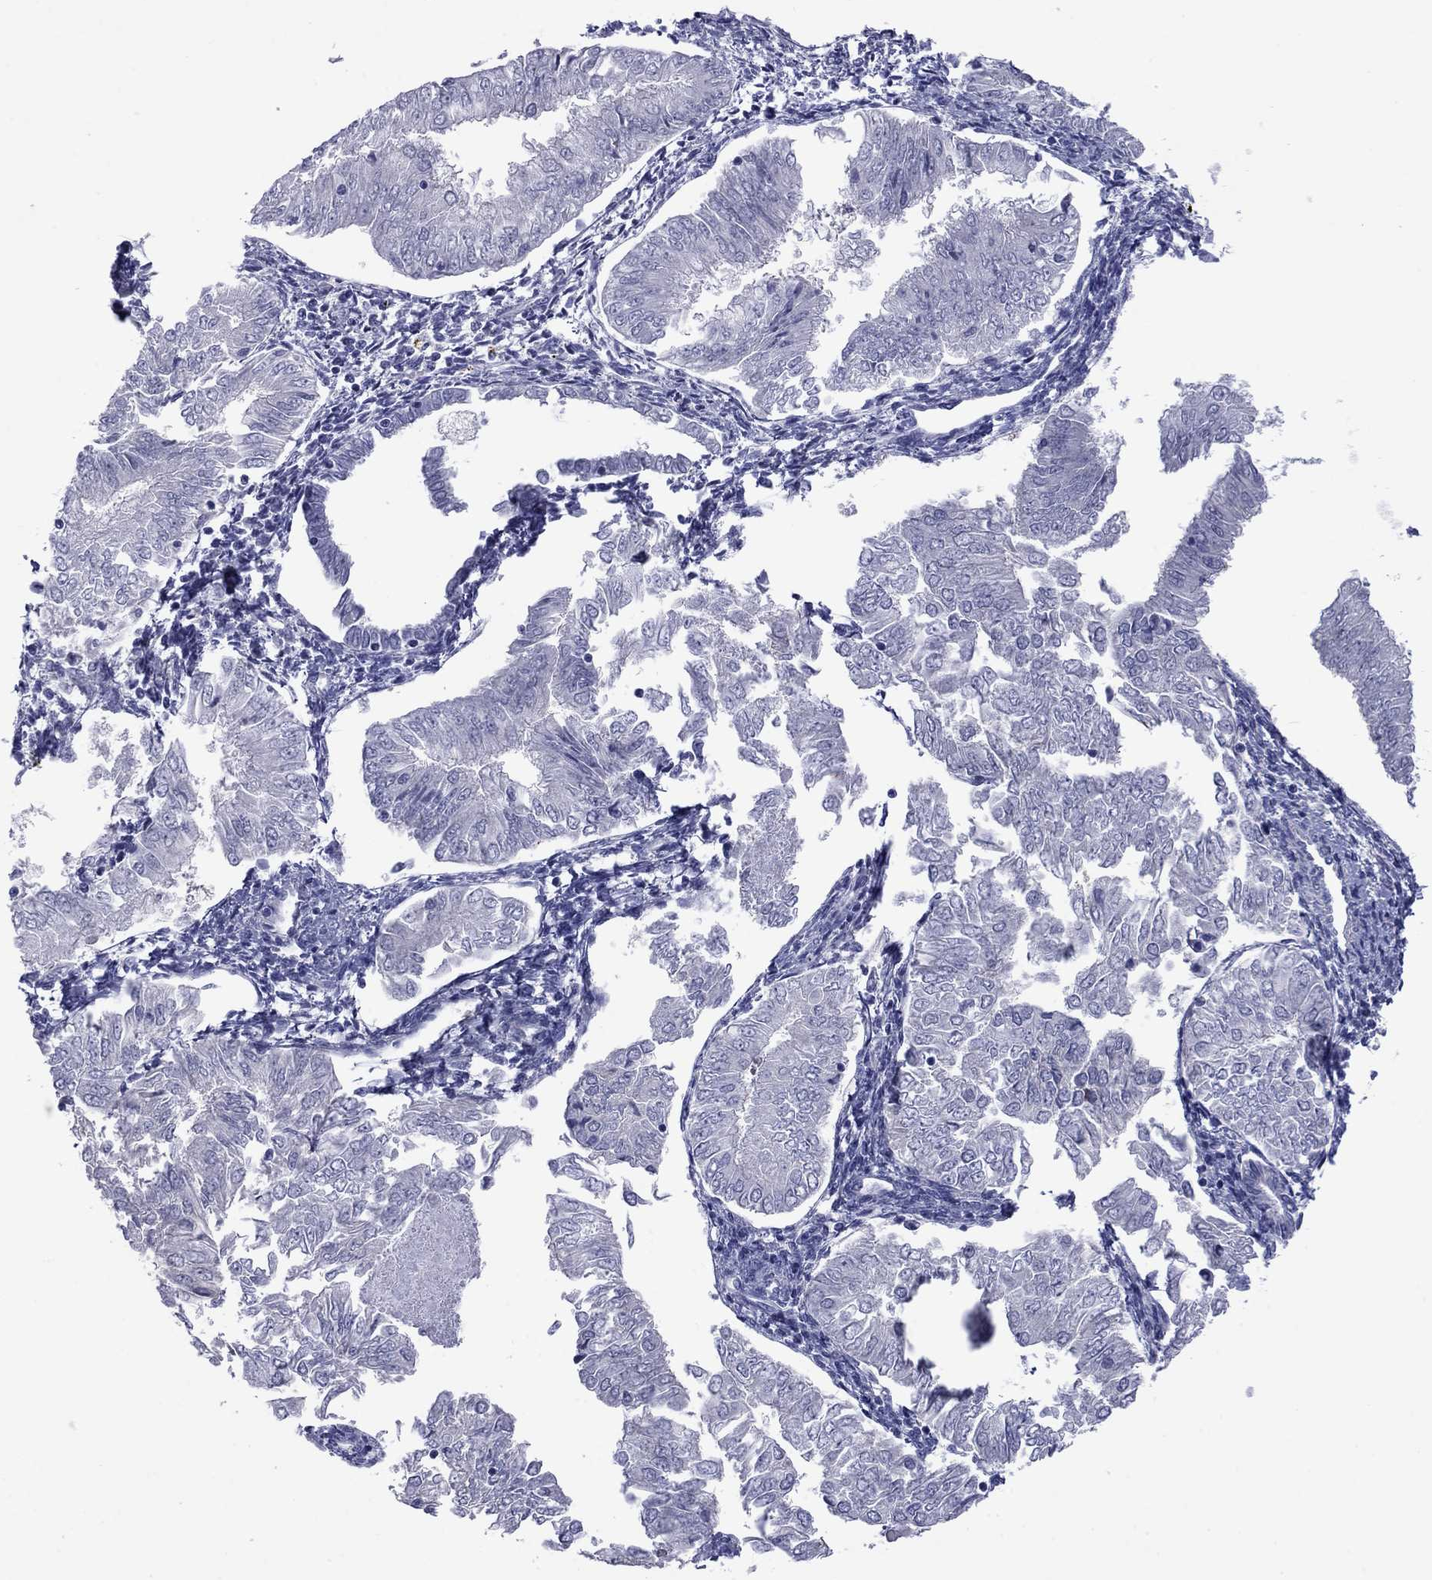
{"staining": {"intensity": "negative", "quantity": "none", "location": "none"}, "tissue": "endometrial cancer", "cell_type": "Tumor cells", "image_type": "cancer", "snomed": [{"axis": "morphology", "description": "Adenocarcinoma, NOS"}, {"axis": "topography", "description": "Endometrium"}], "caption": "Tumor cells are negative for brown protein staining in endometrial cancer.", "gene": "TMPRSS11A", "patient": {"sex": "female", "age": 53}}